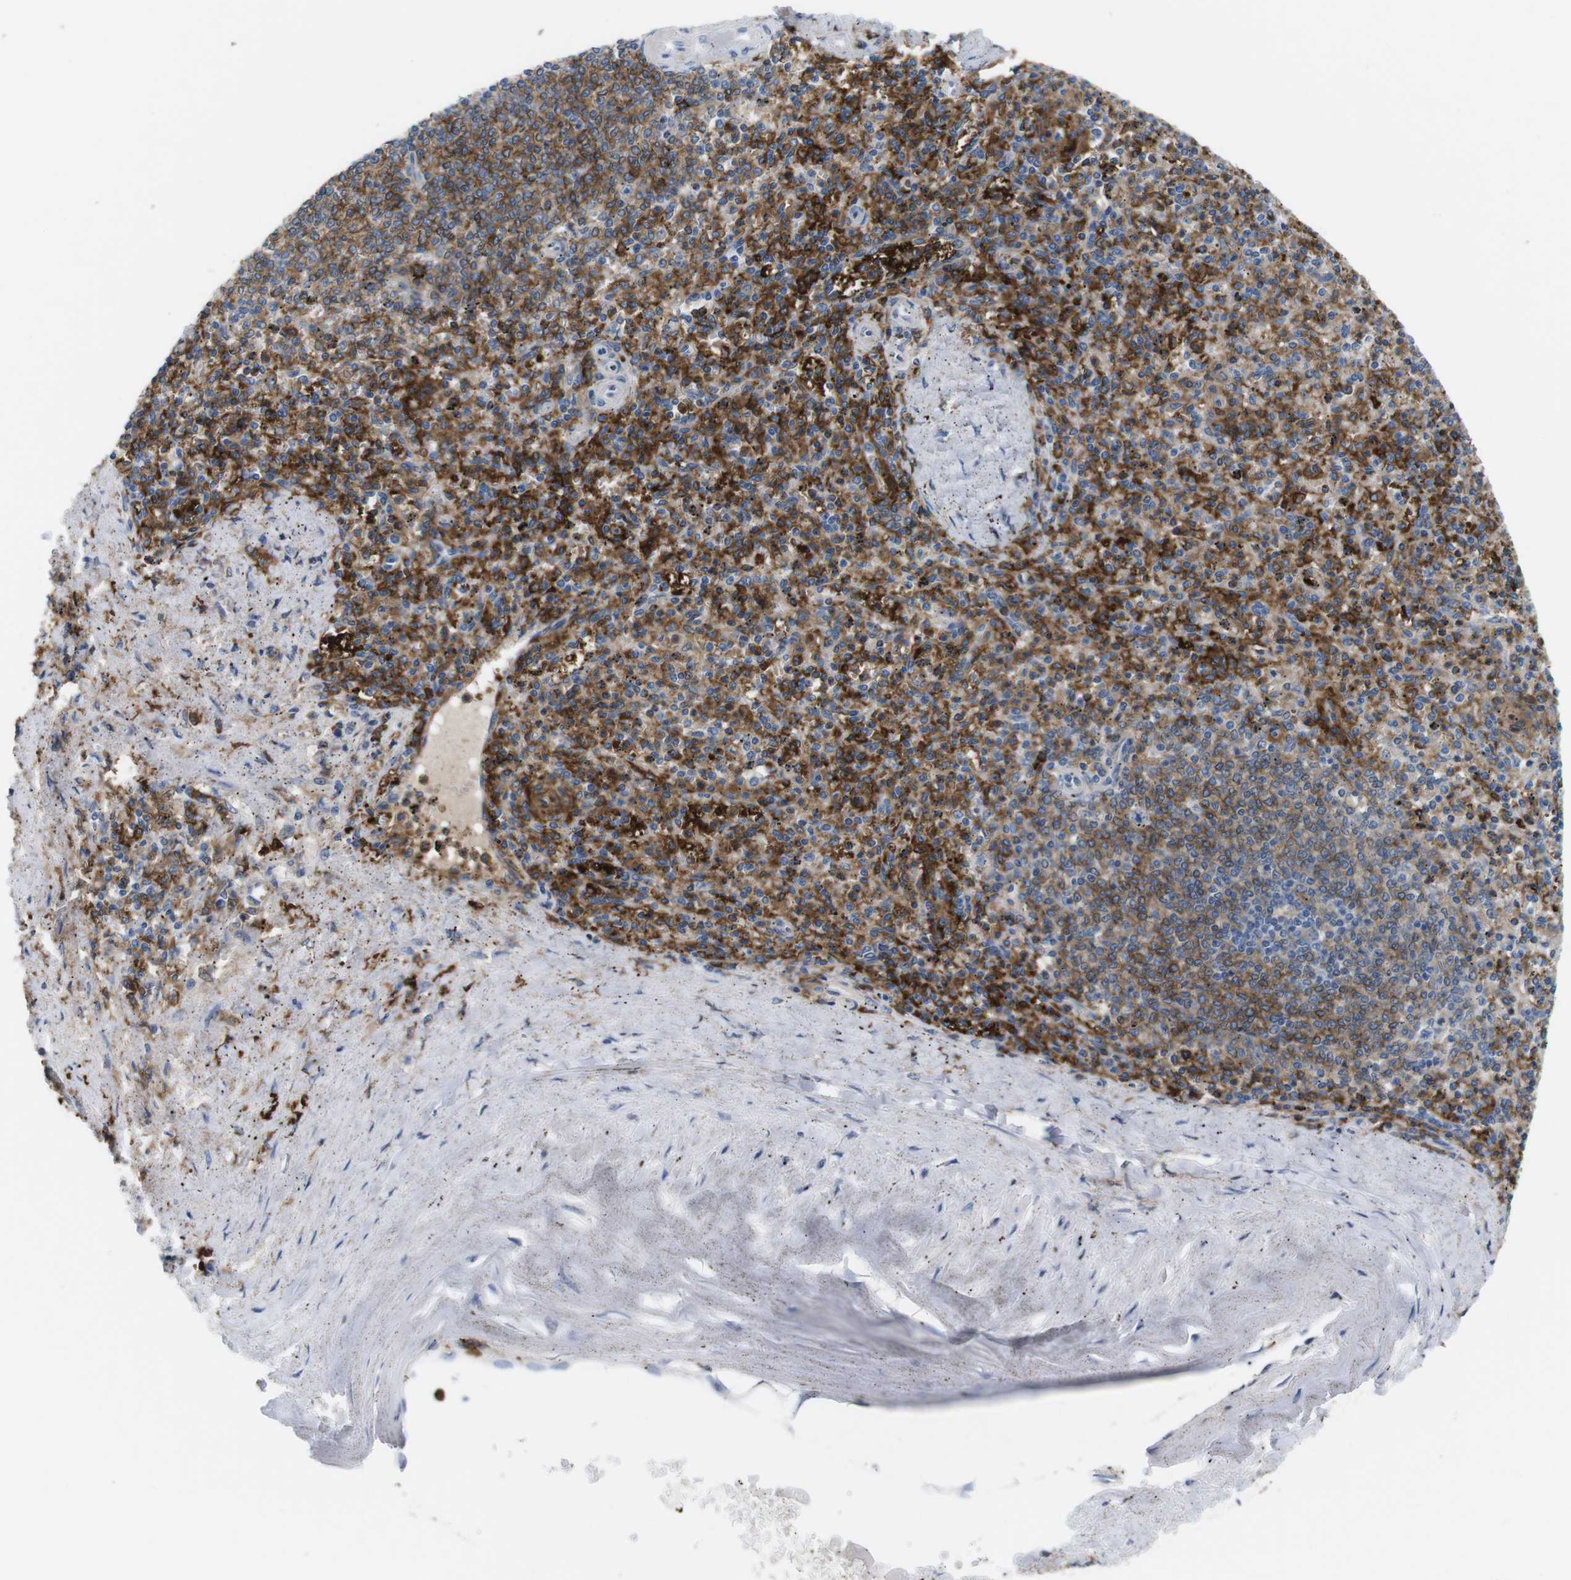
{"staining": {"intensity": "strong", "quantity": ">75%", "location": "cytoplasmic/membranous"}, "tissue": "spleen", "cell_type": "Cells in red pulp", "image_type": "normal", "snomed": [{"axis": "morphology", "description": "Normal tissue, NOS"}, {"axis": "topography", "description": "Spleen"}], "caption": "Immunohistochemical staining of benign spleen displays strong cytoplasmic/membranous protein expression in approximately >75% of cells in red pulp.", "gene": "CD300C", "patient": {"sex": "male", "age": 72}}